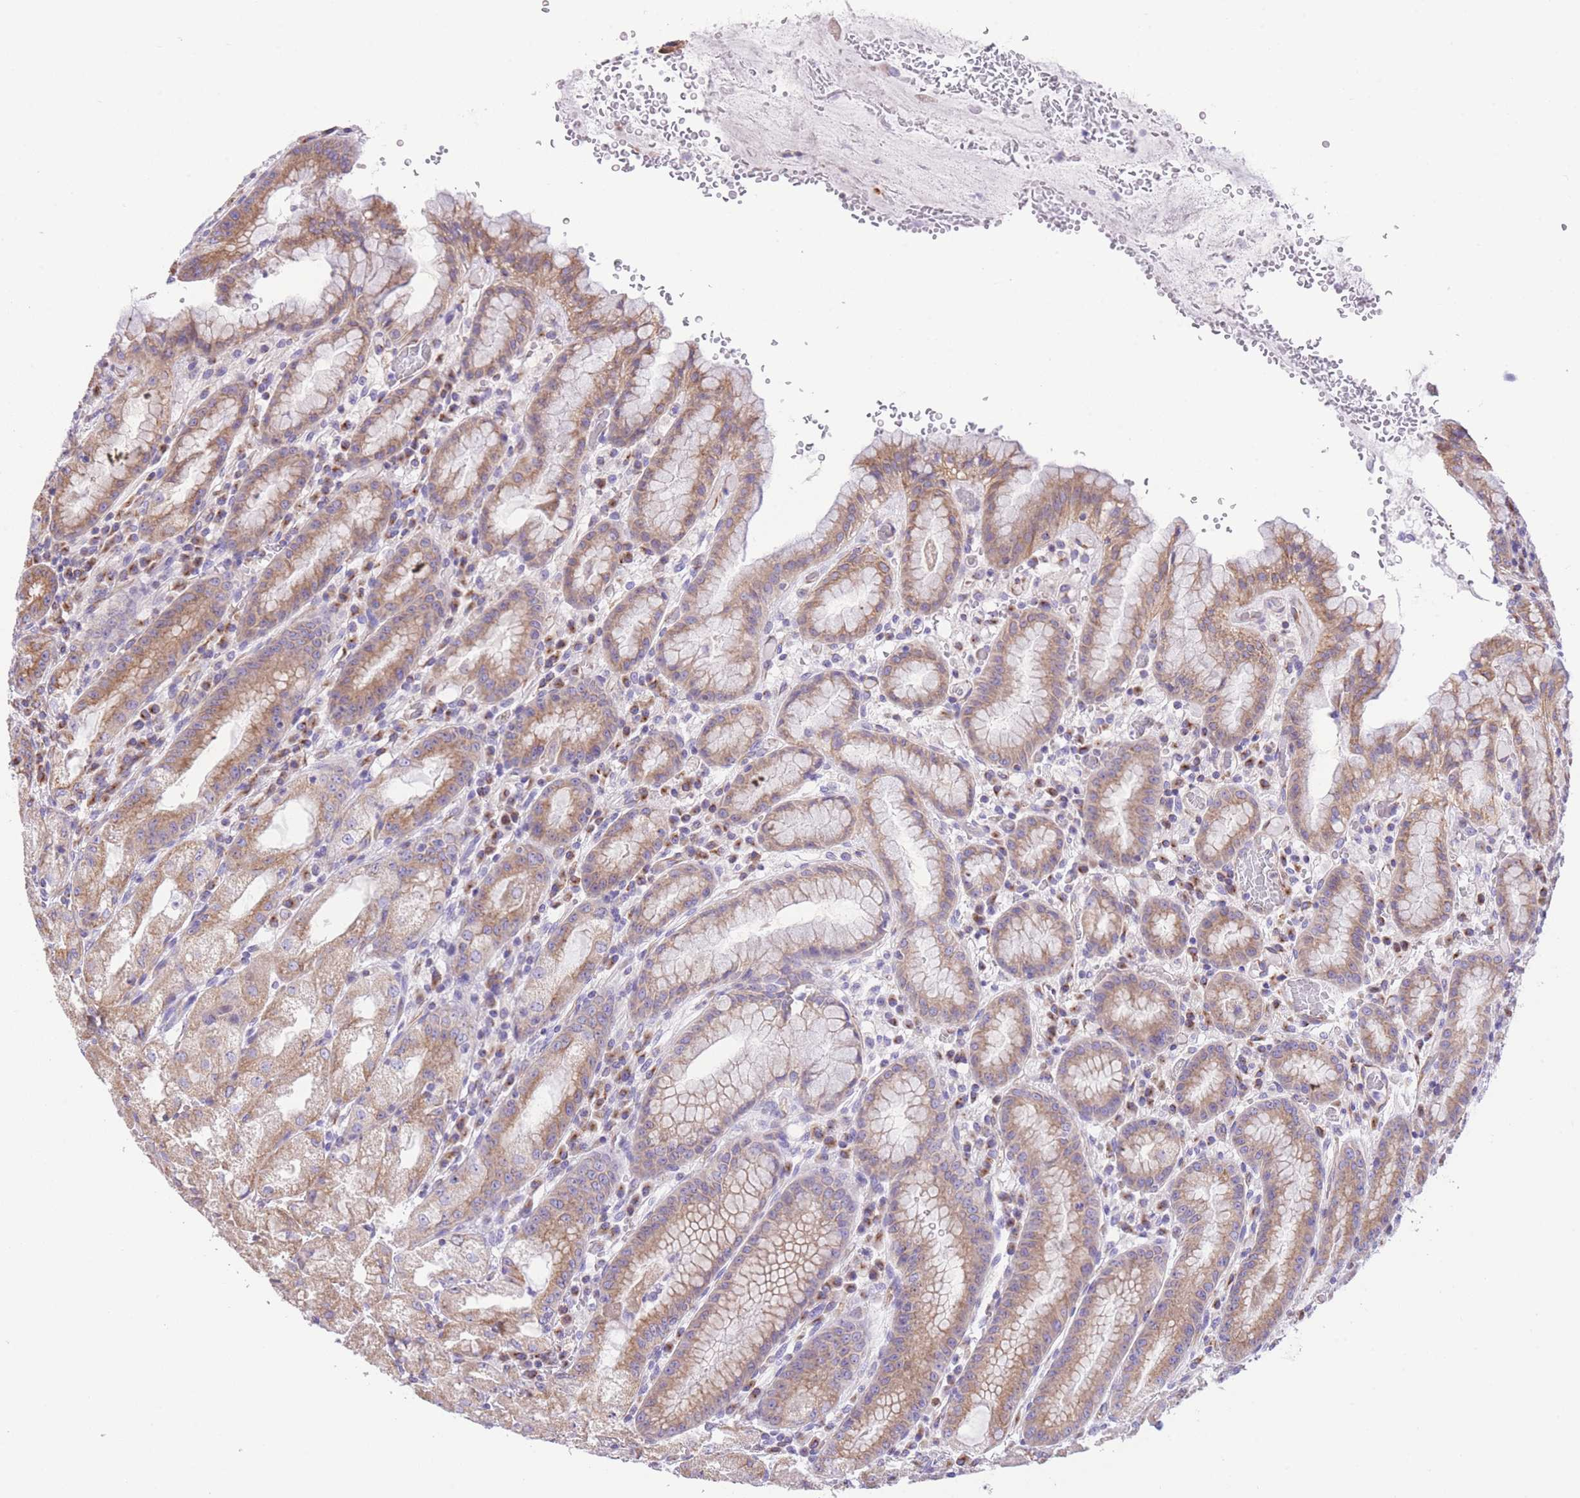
{"staining": {"intensity": "moderate", "quantity": ">75%", "location": "cytoplasmic/membranous"}, "tissue": "stomach", "cell_type": "Glandular cells", "image_type": "normal", "snomed": [{"axis": "morphology", "description": "Normal tissue, NOS"}, {"axis": "topography", "description": "Stomach, upper"}], "caption": "A medium amount of moderate cytoplasmic/membranous staining is appreciated in approximately >75% of glandular cells in benign stomach.", "gene": "RHOU", "patient": {"sex": "male", "age": 52}}